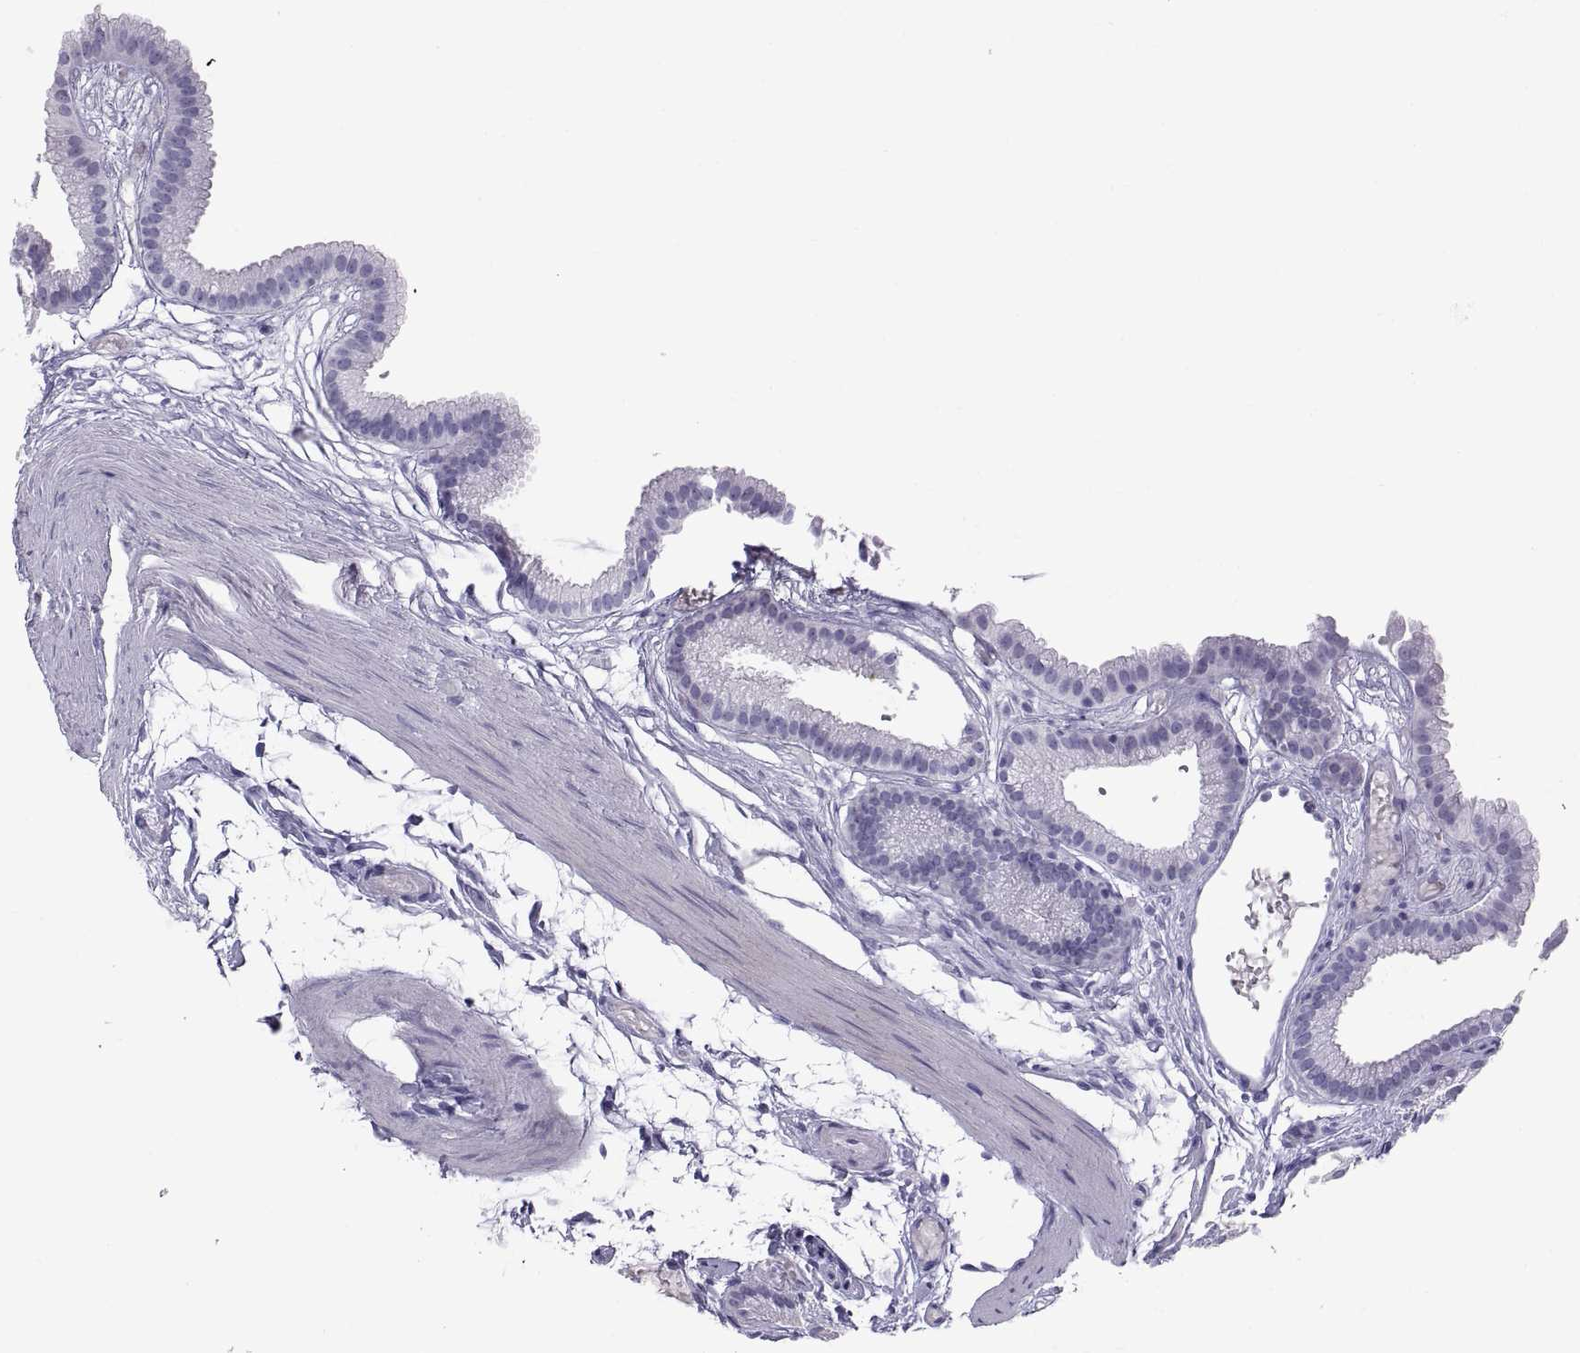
{"staining": {"intensity": "negative", "quantity": "none", "location": "none"}, "tissue": "gallbladder", "cell_type": "Glandular cells", "image_type": "normal", "snomed": [{"axis": "morphology", "description": "Normal tissue, NOS"}, {"axis": "topography", "description": "Gallbladder"}], "caption": "A high-resolution histopathology image shows immunohistochemistry (IHC) staining of benign gallbladder, which demonstrates no significant staining in glandular cells.", "gene": "RNASE12", "patient": {"sex": "female", "age": 45}}